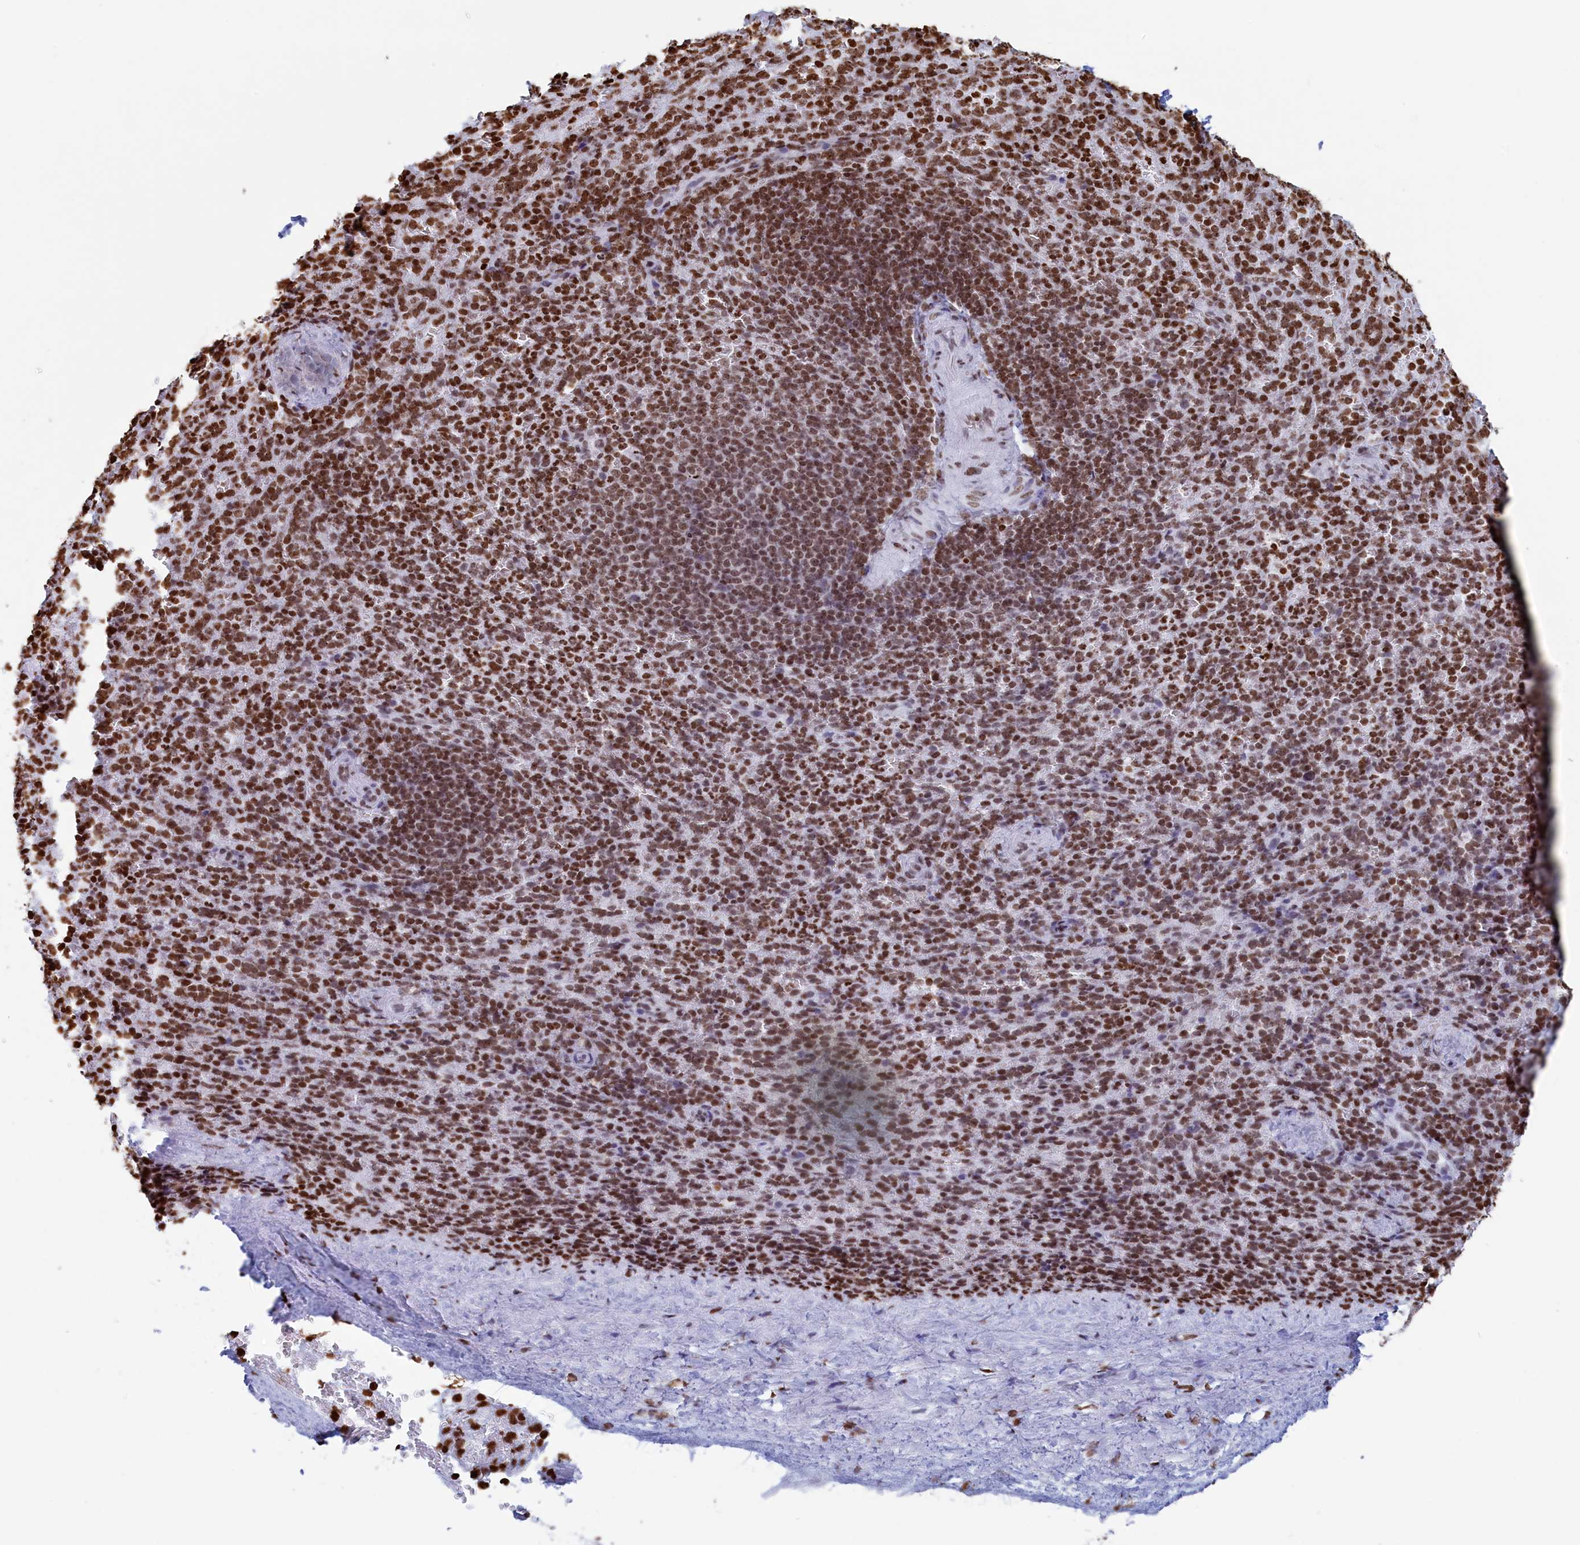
{"staining": {"intensity": "moderate", "quantity": ">75%", "location": "nuclear"}, "tissue": "spleen", "cell_type": "Cells in red pulp", "image_type": "normal", "snomed": [{"axis": "morphology", "description": "Normal tissue, NOS"}, {"axis": "topography", "description": "Spleen"}], "caption": "A brown stain labels moderate nuclear positivity of a protein in cells in red pulp of normal human spleen. (Brightfield microscopy of DAB IHC at high magnification).", "gene": "APOBEC3A", "patient": {"sex": "female", "age": 21}}